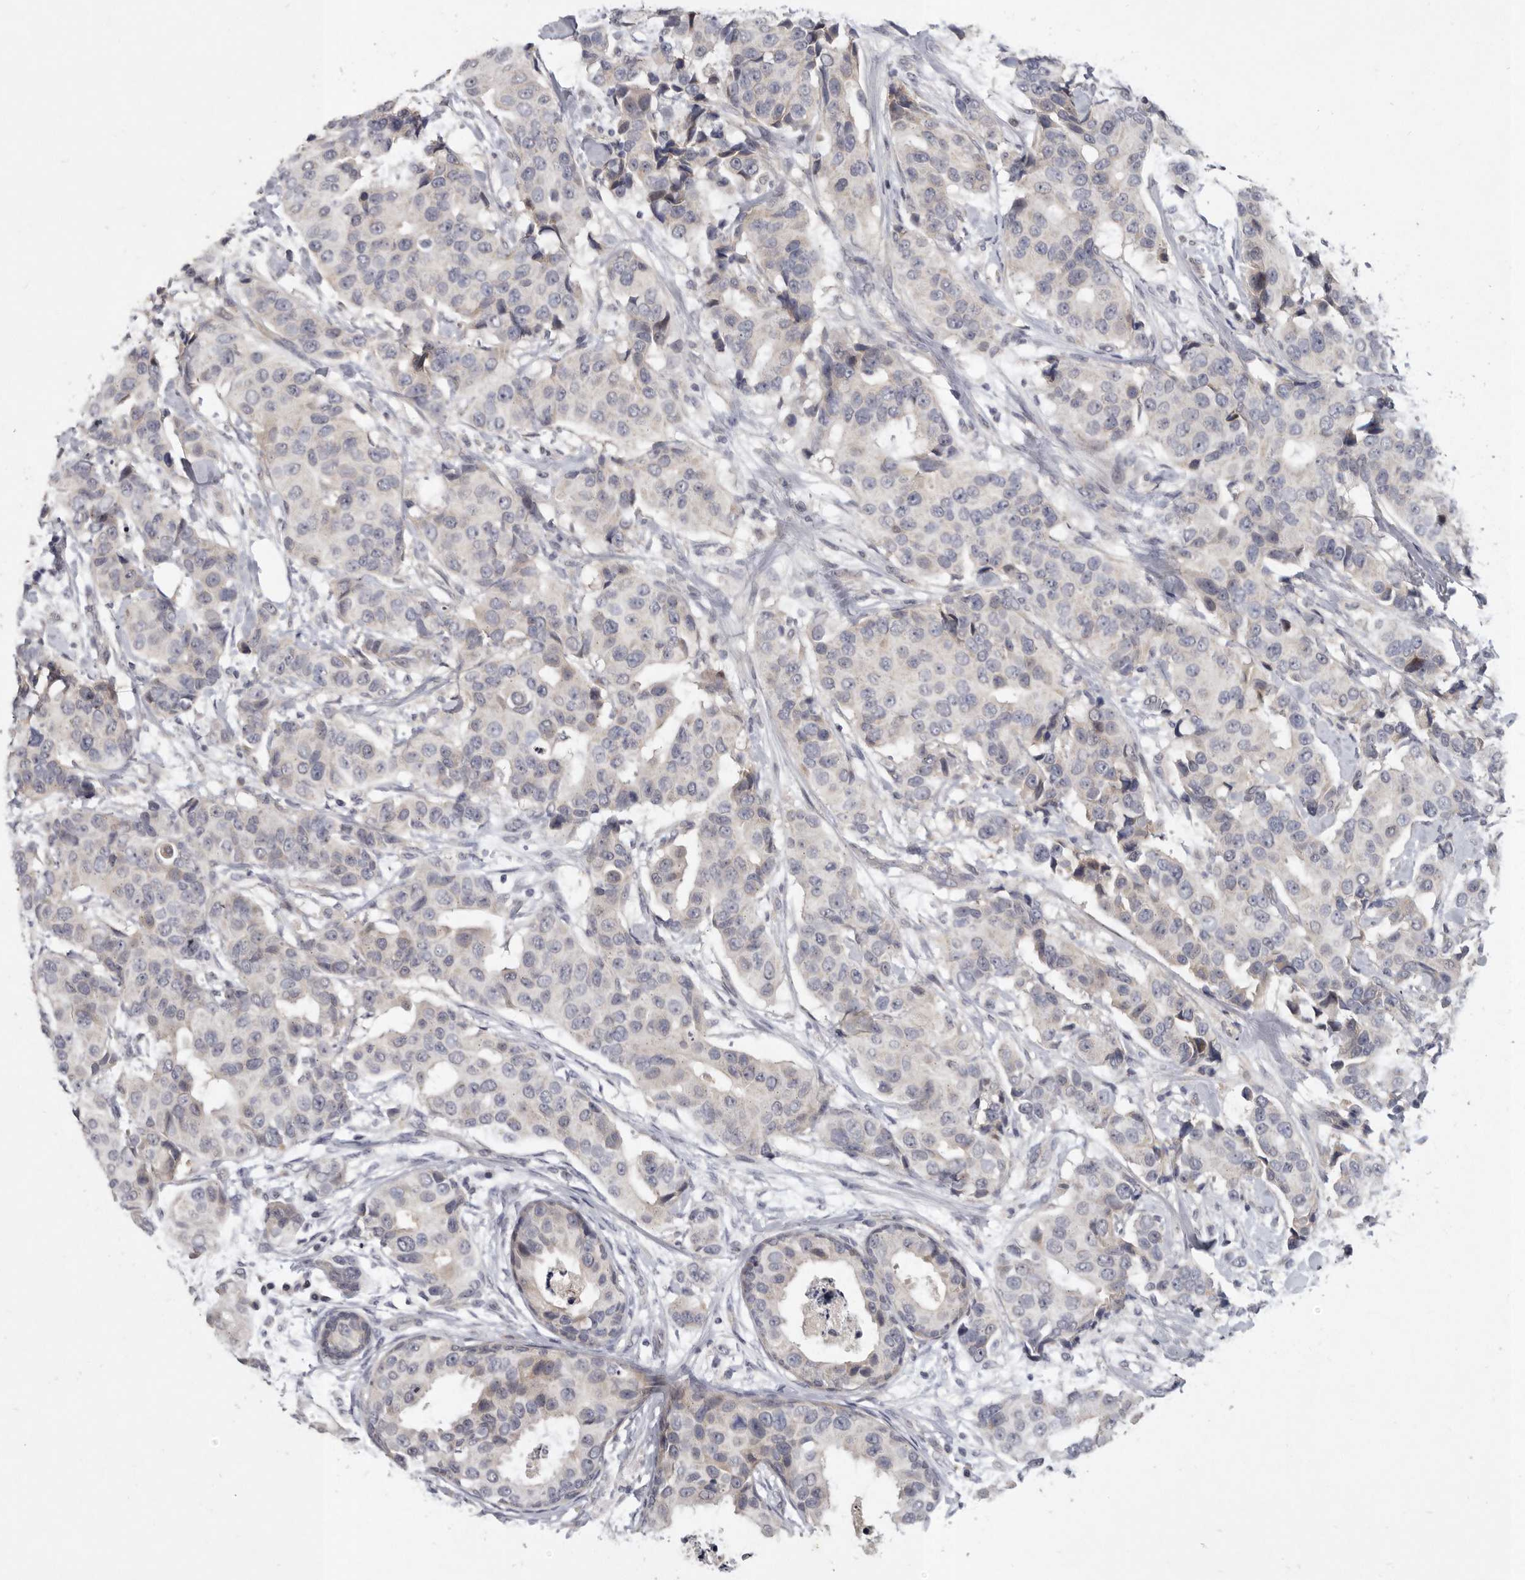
{"staining": {"intensity": "negative", "quantity": "none", "location": "none"}, "tissue": "breast cancer", "cell_type": "Tumor cells", "image_type": "cancer", "snomed": [{"axis": "morphology", "description": "Normal tissue, NOS"}, {"axis": "morphology", "description": "Duct carcinoma"}, {"axis": "topography", "description": "Breast"}], "caption": "A micrograph of breast cancer (invasive ductal carcinoma) stained for a protein demonstrates no brown staining in tumor cells.", "gene": "SLC22A1", "patient": {"sex": "female", "age": 39}}